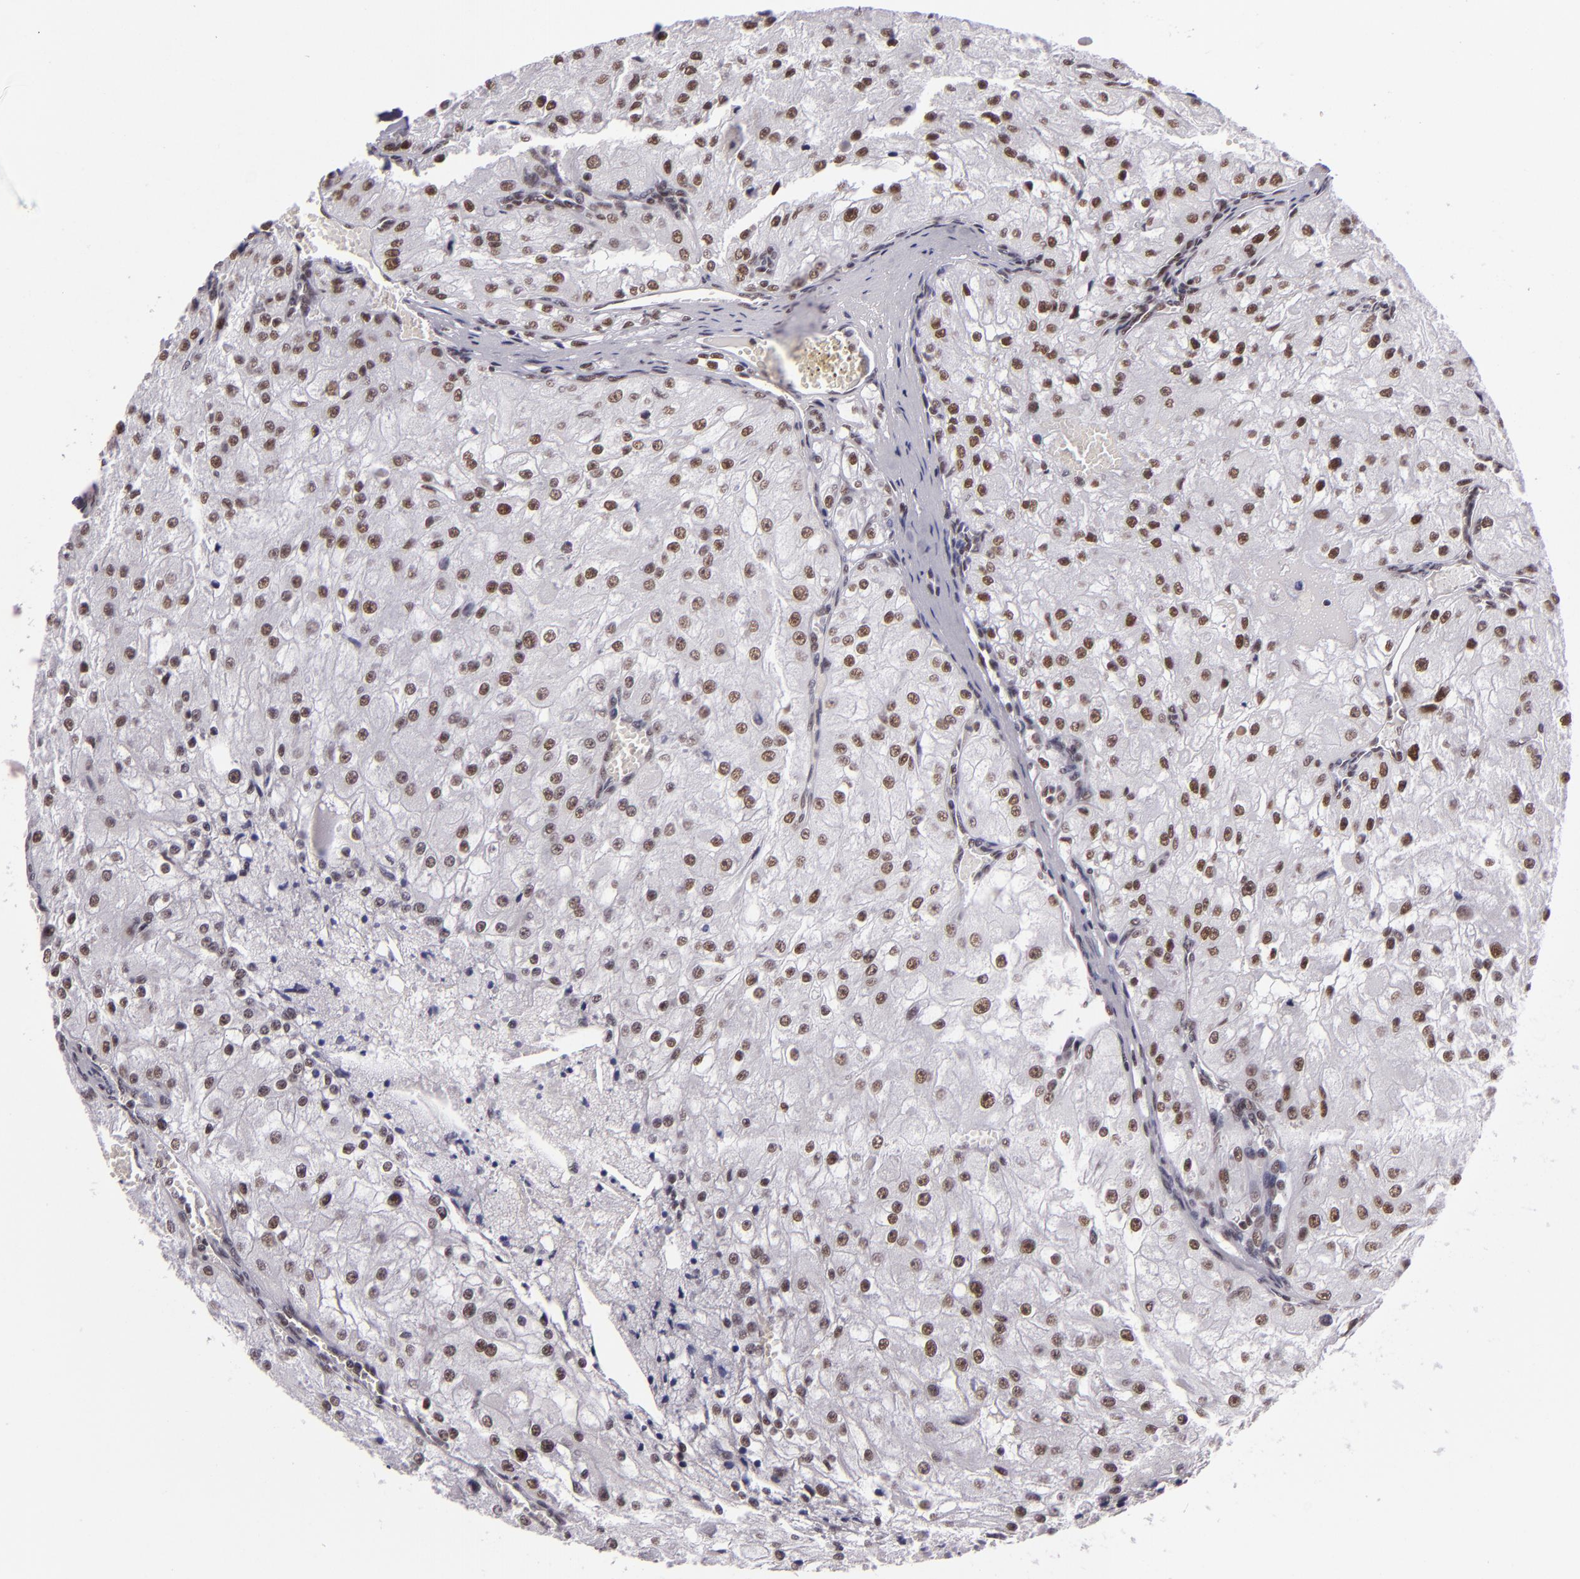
{"staining": {"intensity": "moderate", "quantity": ">75%", "location": "nuclear"}, "tissue": "renal cancer", "cell_type": "Tumor cells", "image_type": "cancer", "snomed": [{"axis": "morphology", "description": "Adenocarcinoma, NOS"}, {"axis": "topography", "description": "Kidney"}], "caption": "A micrograph of human renal cancer stained for a protein exhibits moderate nuclear brown staining in tumor cells.", "gene": "BRD8", "patient": {"sex": "female", "age": 74}}